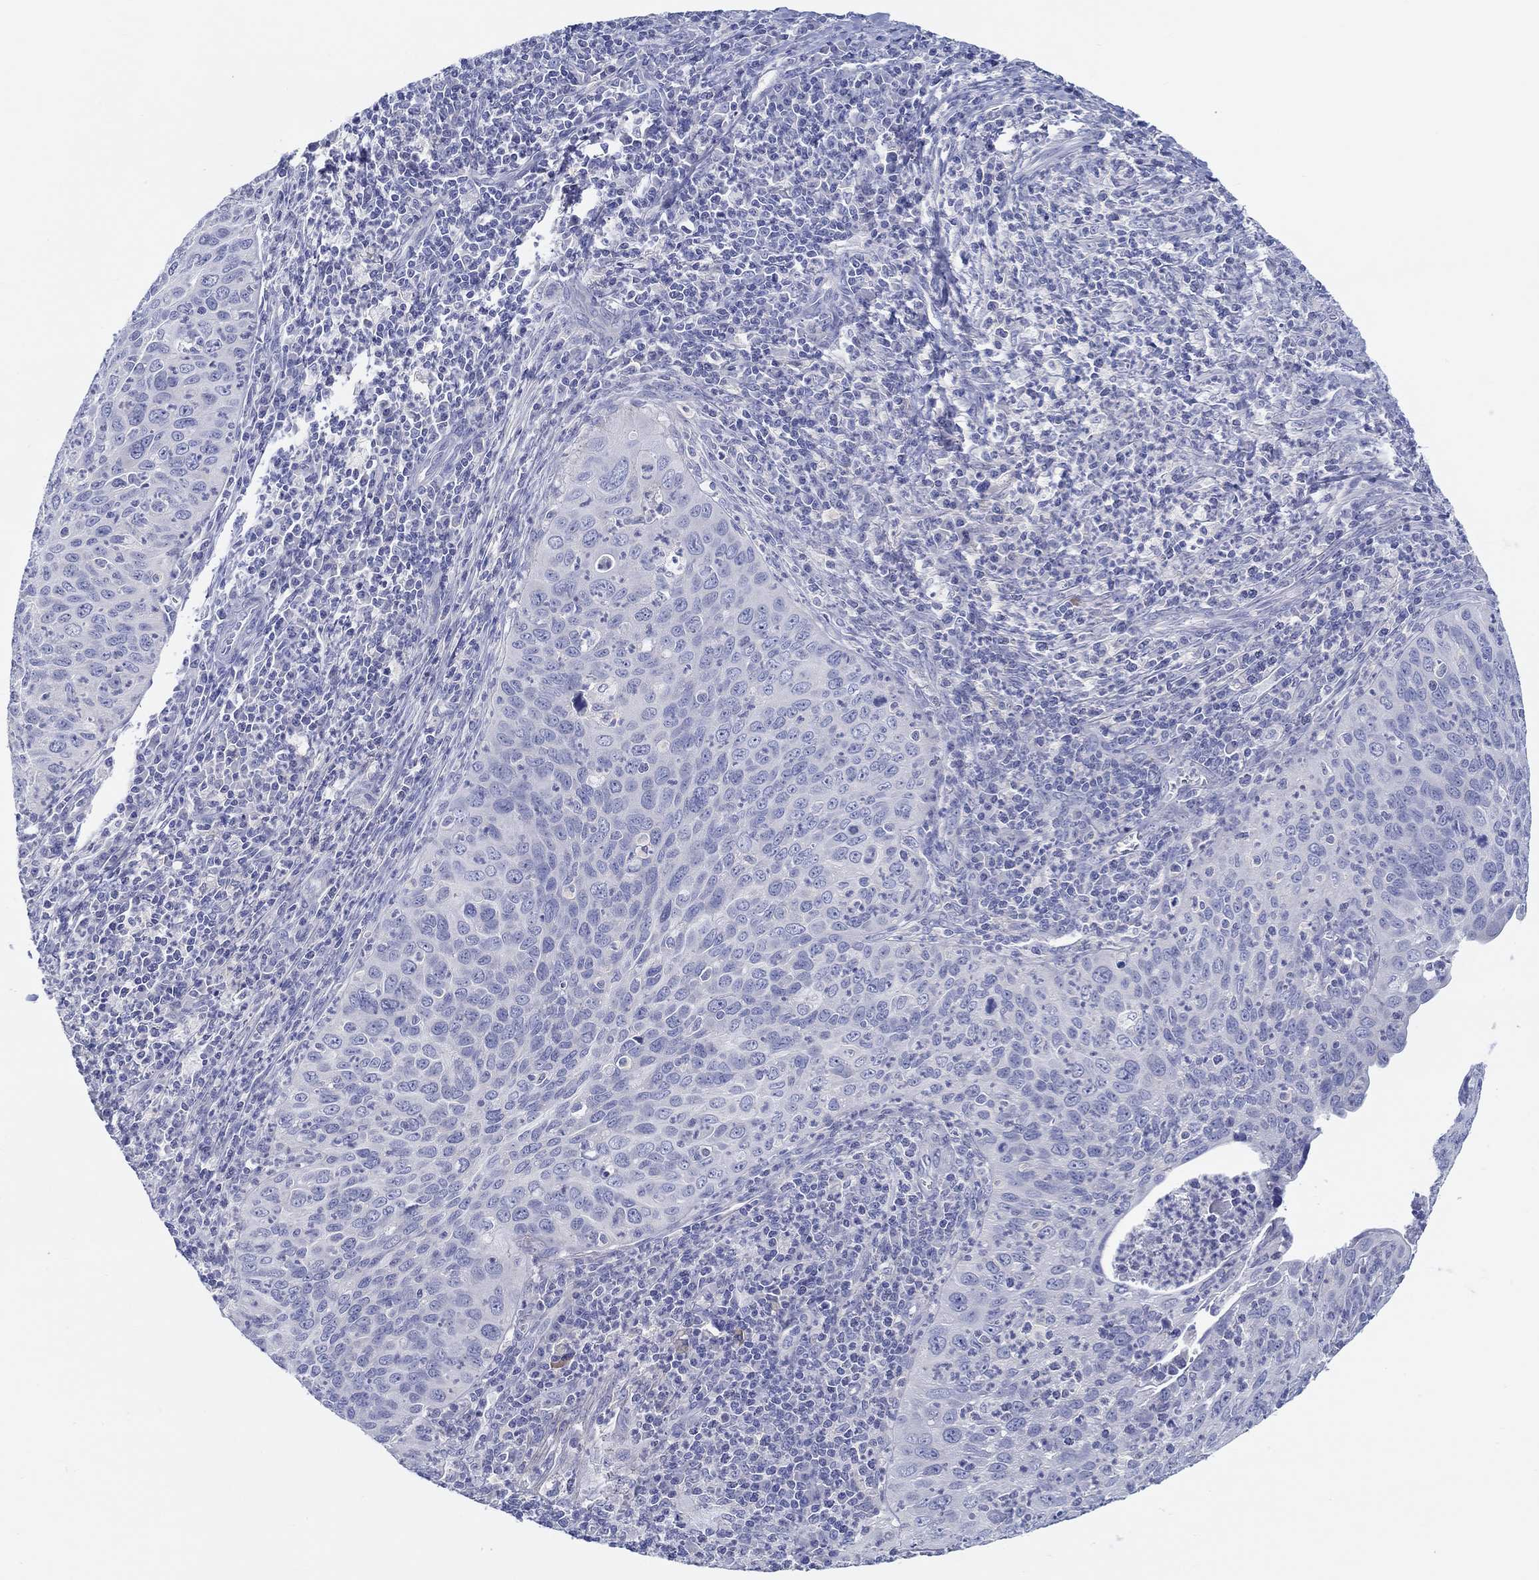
{"staining": {"intensity": "negative", "quantity": "none", "location": "none"}, "tissue": "cervical cancer", "cell_type": "Tumor cells", "image_type": "cancer", "snomed": [{"axis": "morphology", "description": "Squamous cell carcinoma, NOS"}, {"axis": "topography", "description": "Cervix"}], "caption": "Tumor cells are negative for brown protein staining in cervical cancer. (Stains: DAB IHC with hematoxylin counter stain, Microscopy: brightfield microscopy at high magnification).", "gene": "HAPLN4", "patient": {"sex": "female", "age": 26}}